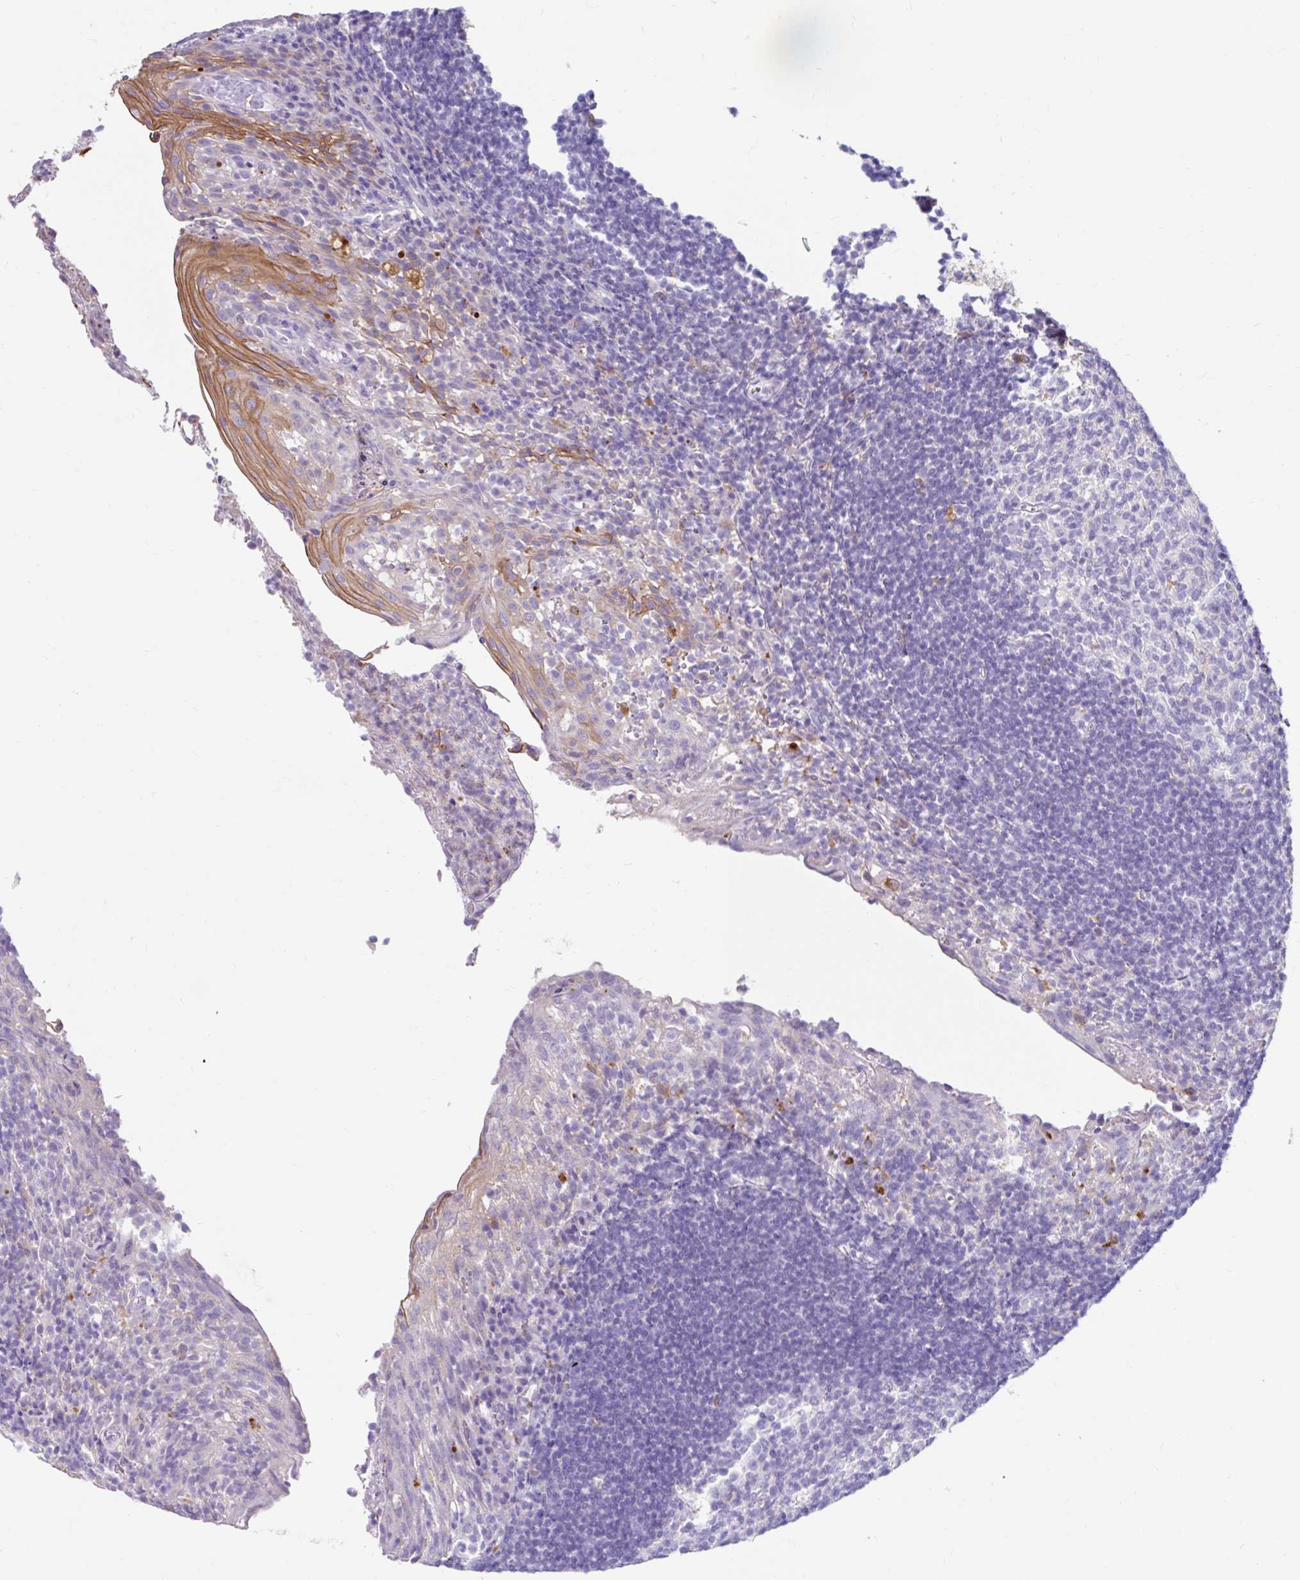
{"staining": {"intensity": "negative", "quantity": "none", "location": "none"}, "tissue": "tonsil", "cell_type": "Germinal center cells", "image_type": "normal", "snomed": [{"axis": "morphology", "description": "Normal tissue, NOS"}, {"axis": "topography", "description": "Tonsil"}], "caption": "Immunohistochemistry histopathology image of benign tonsil: human tonsil stained with DAB (3,3'-diaminobenzidine) displays no significant protein positivity in germinal center cells.", "gene": "ZNF33A", "patient": {"sex": "female", "age": 10}}